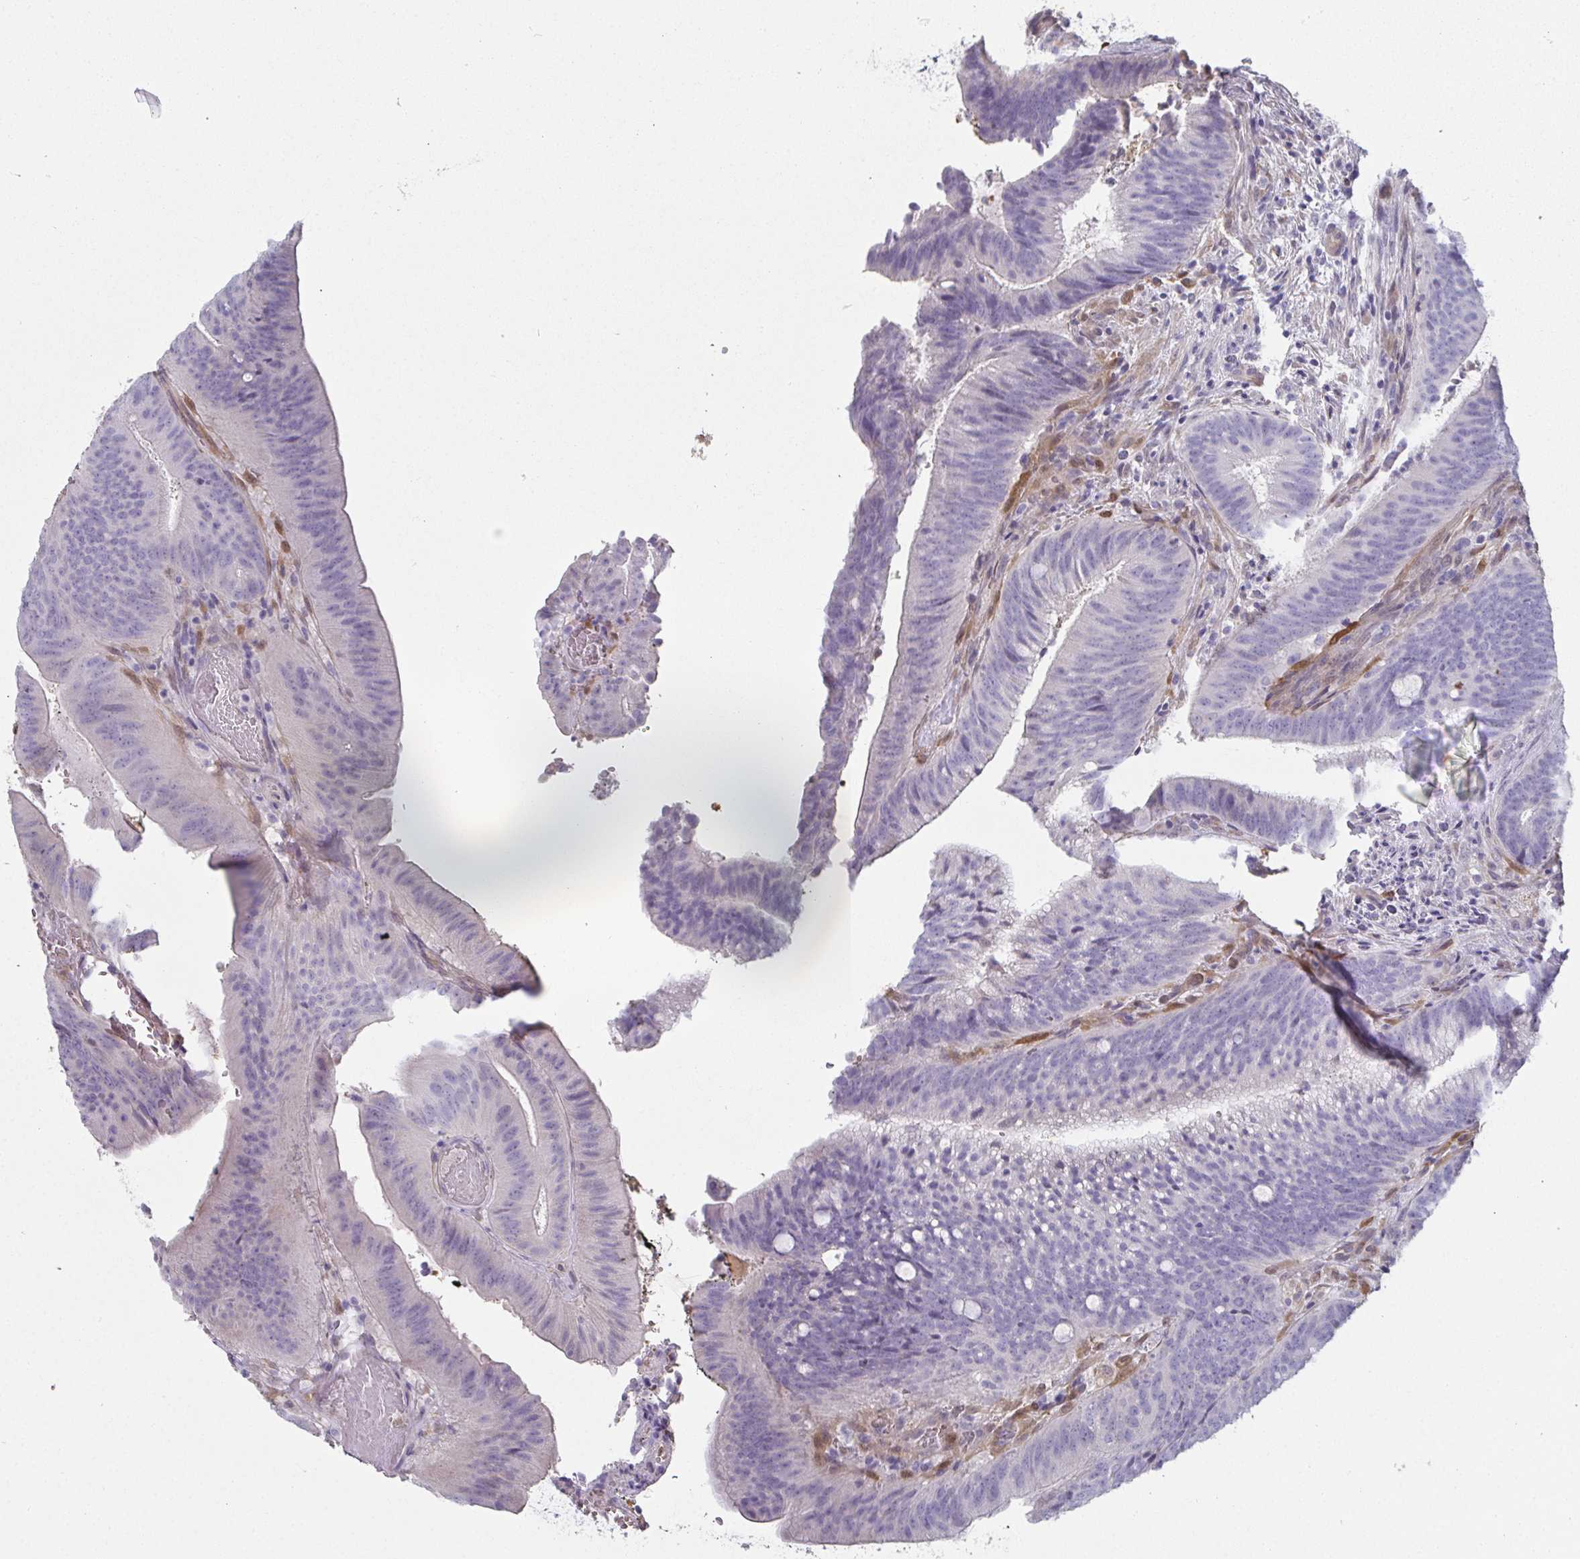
{"staining": {"intensity": "negative", "quantity": "none", "location": "none"}, "tissue": "colorectal cancer", "cell_type": "Tumor cells", "image_type": "cancer", "snomed": [{"axis": "morphology", "description": "Adenocarcinoma, NOS"}, {"axis": "topography", "description": "Colon"}], "caption": "Protein analysis of colorectal cancer exhibits no significant expression in tumor cells. (DAB IHC with hematoxylin counter stain).", "gene": "RBP1", "patient": {"sex": "female", "age": 43}}